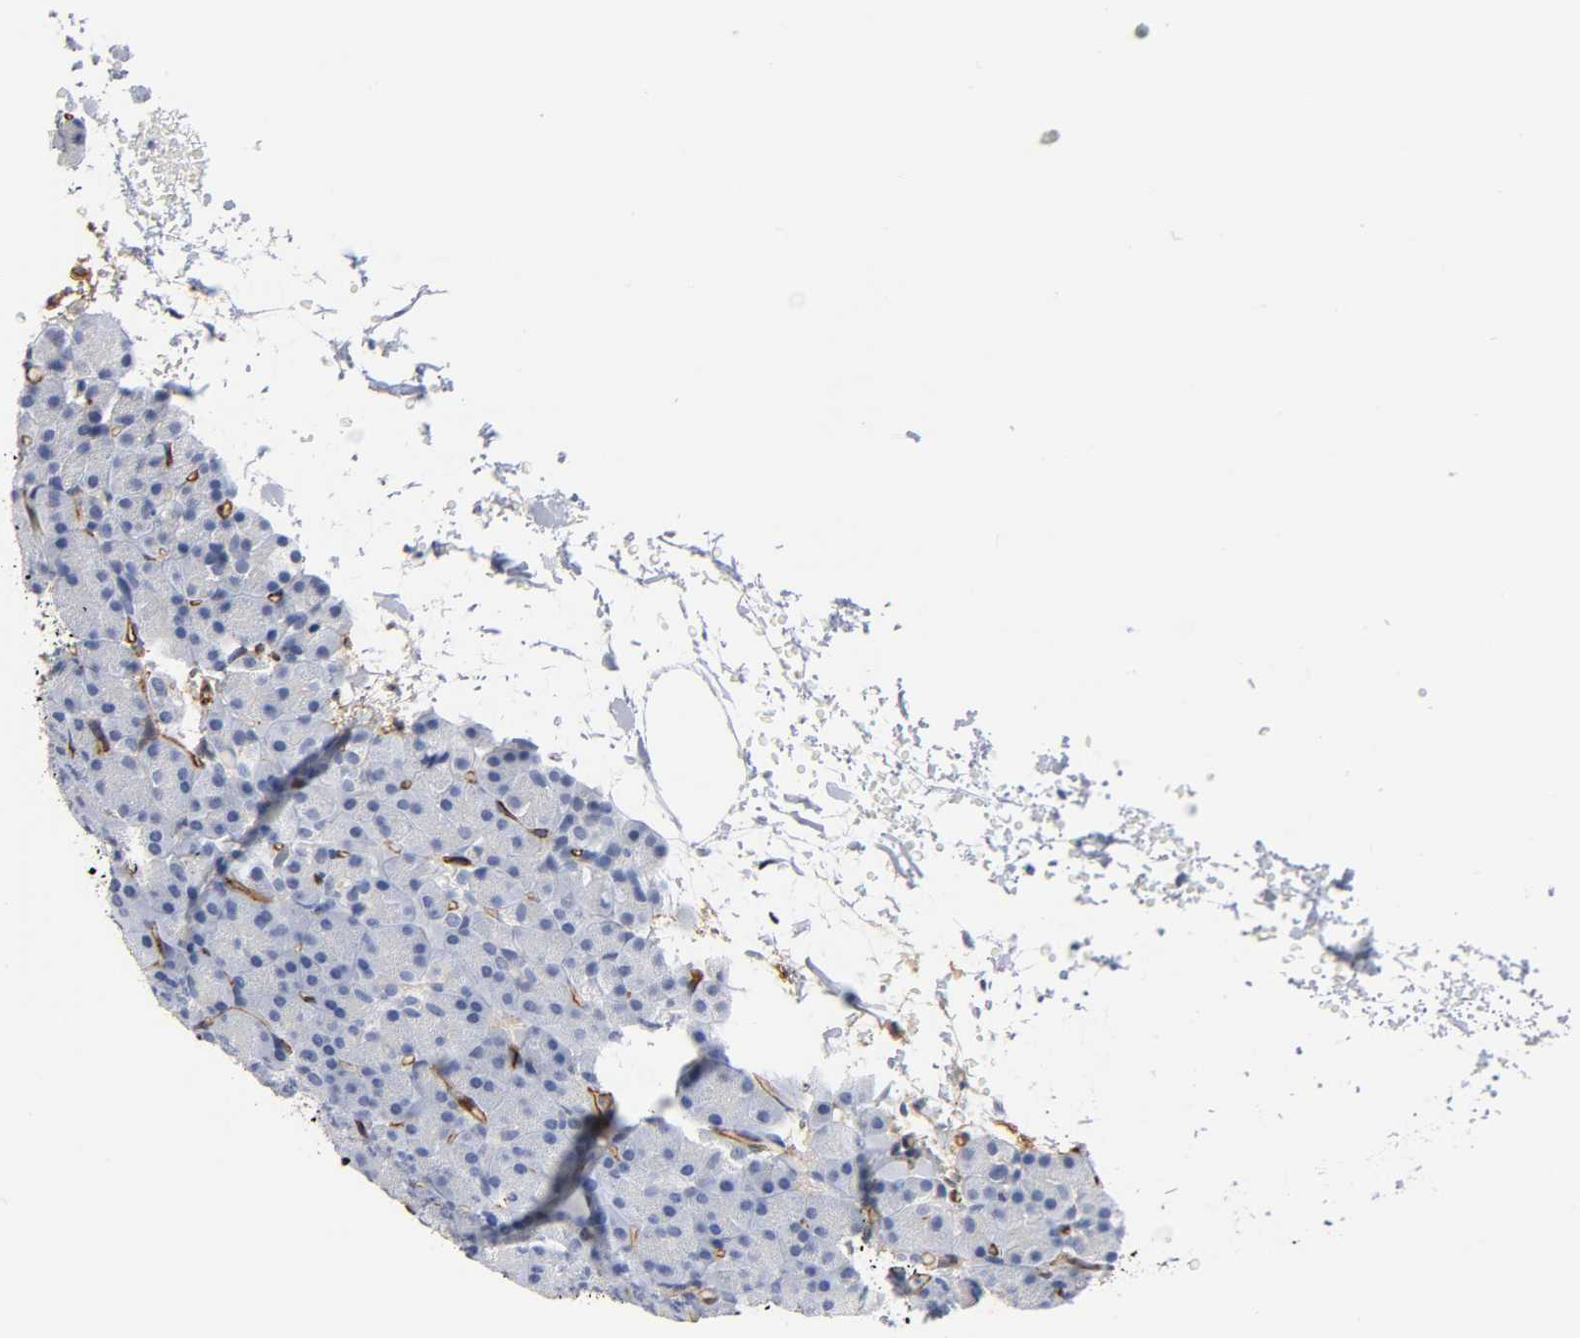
{"staining": {"intensity": "negative", "quantity": "none", "location": "none"}, "tissue": "pancreas", "cell_type": "Exocrine glandular cells", "image_type": "normal", "snomed": [{"axis": "morphology", "description": "Normal tissue, NOS"}, {"axis": "topography", "description": "Pancreas"}], "caption": "Micrograph shows no significant protein expression in exocrine glandular cells of benign pancreas. Nuclei are stained in blue.", "gene": "ICAM1", "patient": {"sex": "female", "age": 43}}